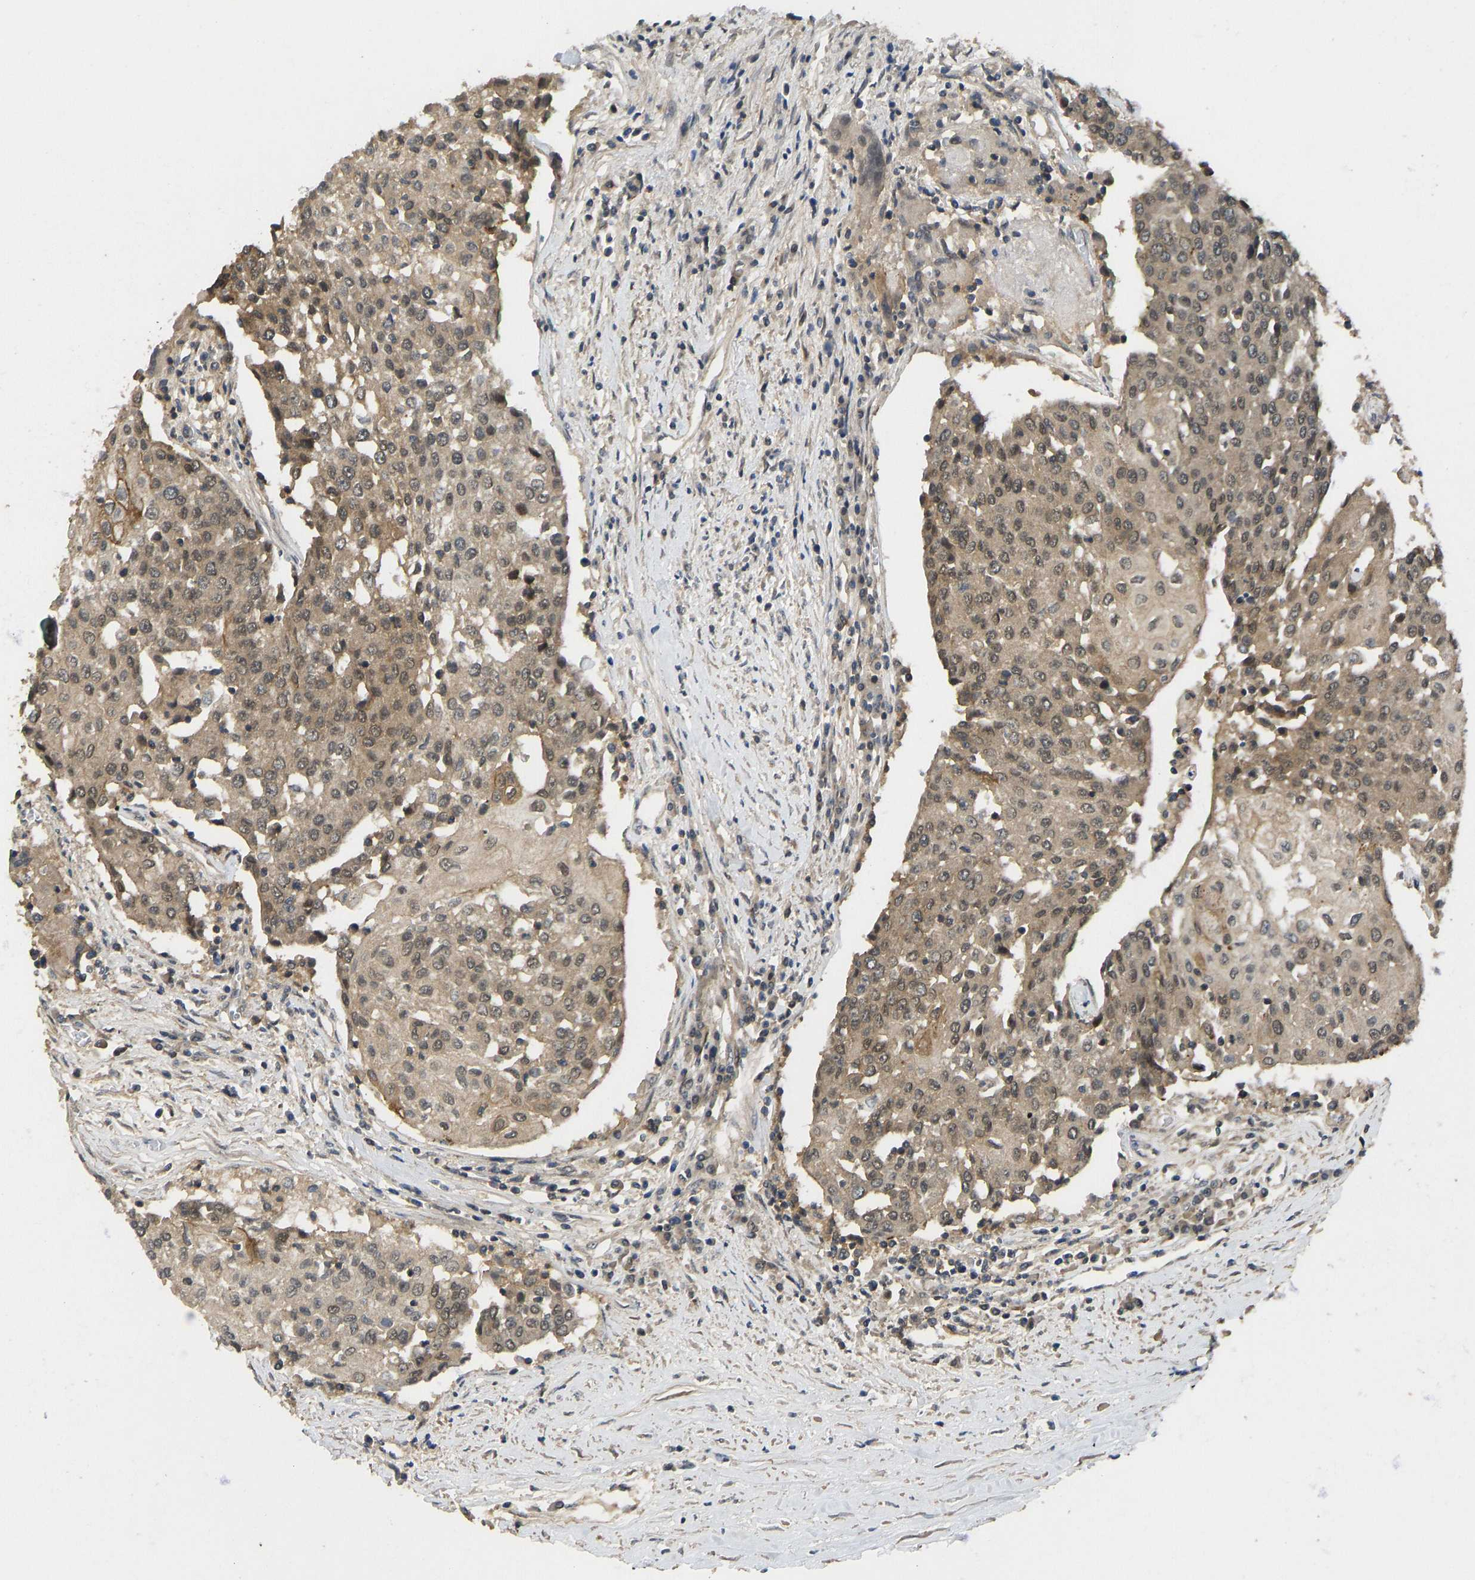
{"staining": {"intensity": "moderate", "quantity": ">75%", "location": "cytoplasmic/membranous"}, "tissue": "urothelial cancer", "cell_type": "Tumor cells", "image_type": "cancer", "snomed": [{"axis": "morphology", "description": "Urothelial carcinoma, High grade"}, {"axis": "topography", "description": "Urinary bladder"}], "caption": "Immunohistochemical staining of human urothelial carcinoma (high-grade) exhibits moderate cytoplasmic/membranous protein expression in about >75% of tumor cells.", "gene": "NDRG3", "patient": {"sex": "female", "age": 85}}